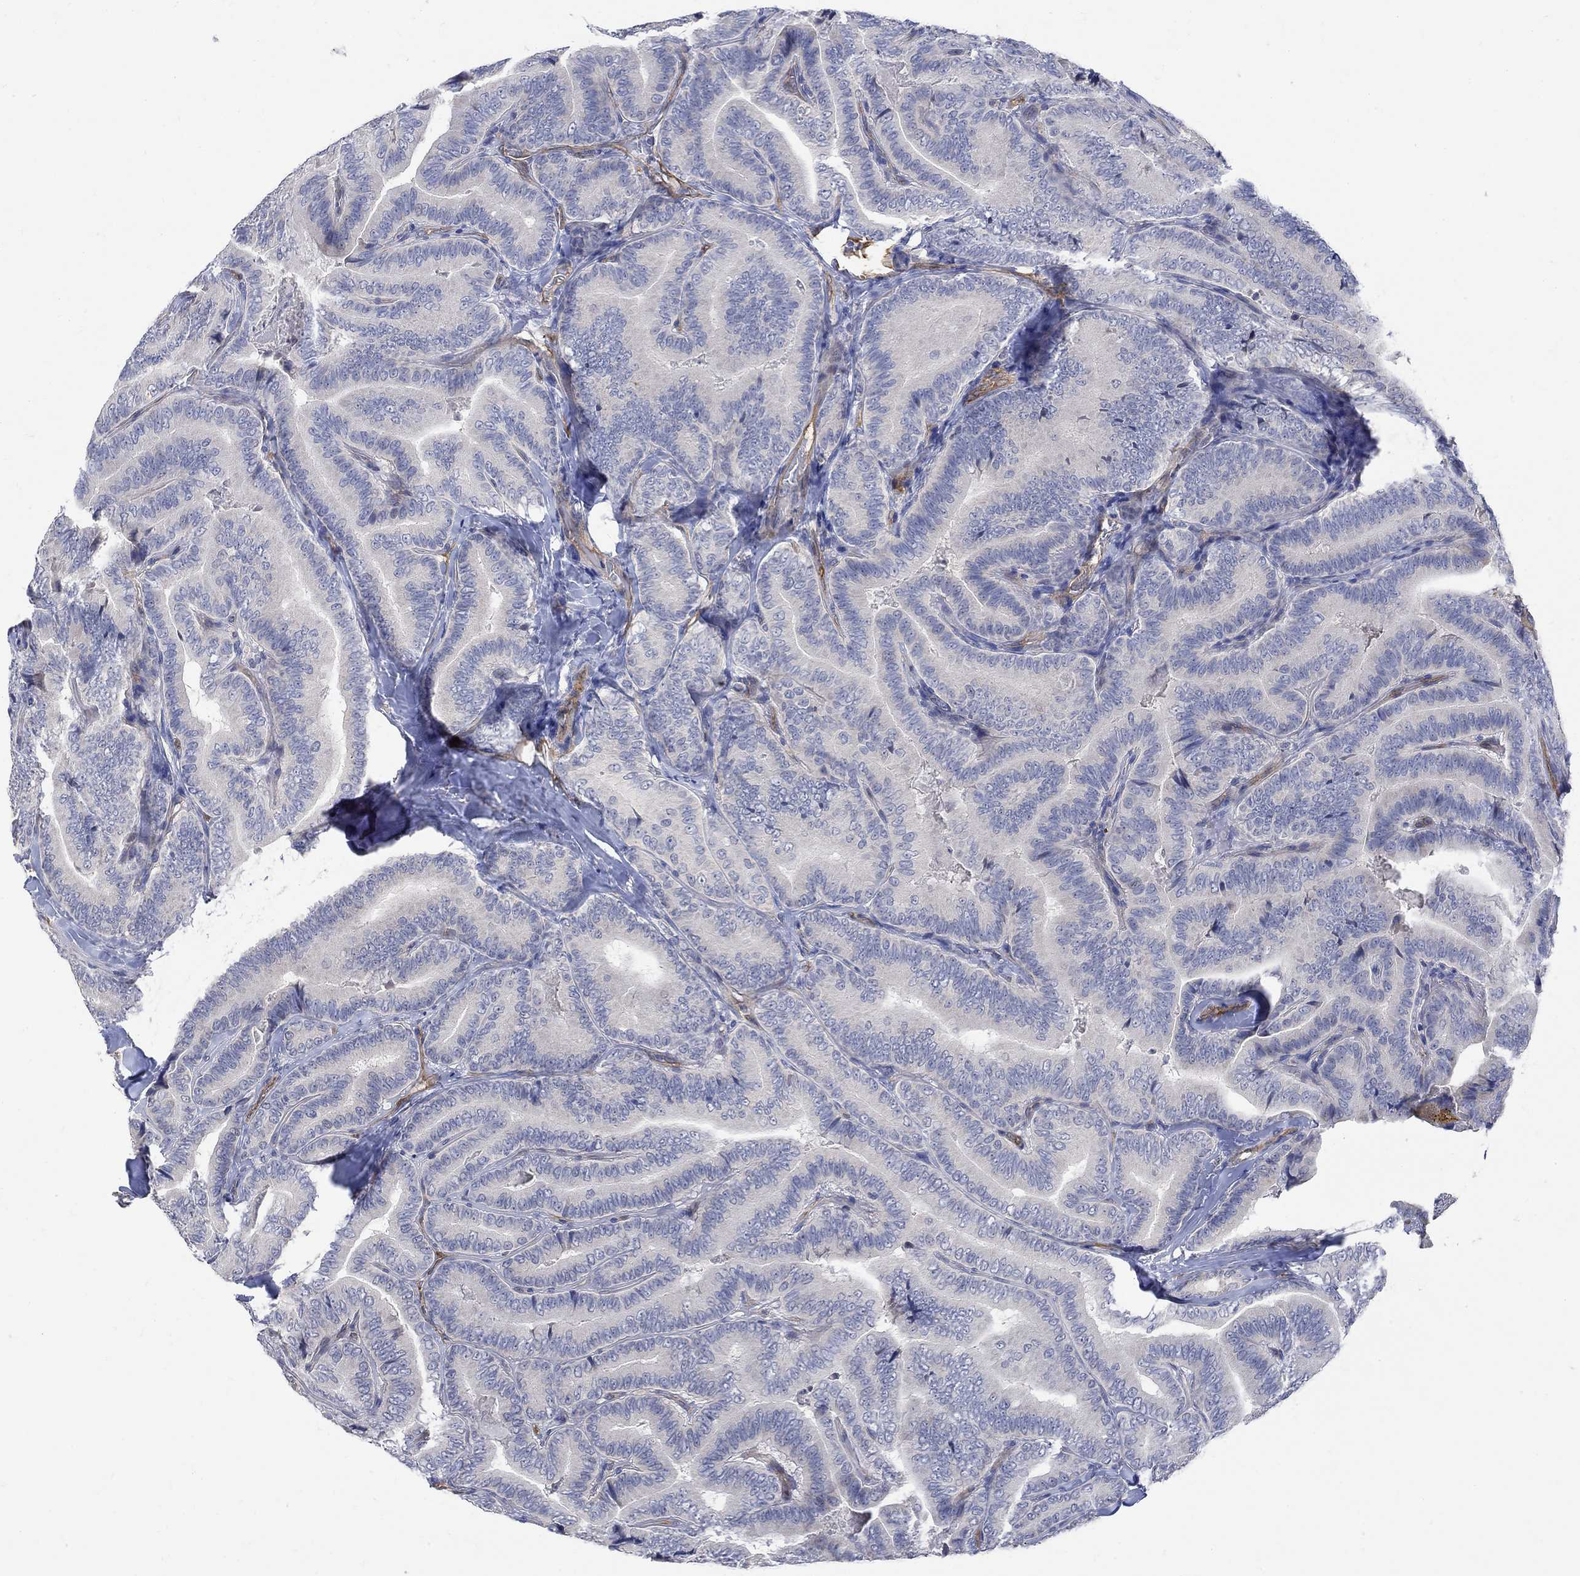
{"staining": {"intensity": "negative", "quantity": "none", "location": "none"}, "tissue": "thyroid cancer", "cell_type": "Tumor cells", "image_type": "cancer", "snomed": [{"axis": "morphology", "description": "Papillary adenocarcinoma, NOS"}, {"axis": "topography", "description": "Thyroid gland"}], "caption": "Thyroid papillary adenocarcinoma was stained to show a protein in brown. There is no significant staining in tumor cells.", "gene": "TGM2", "patient": {"sex": "male", "age": 61}}